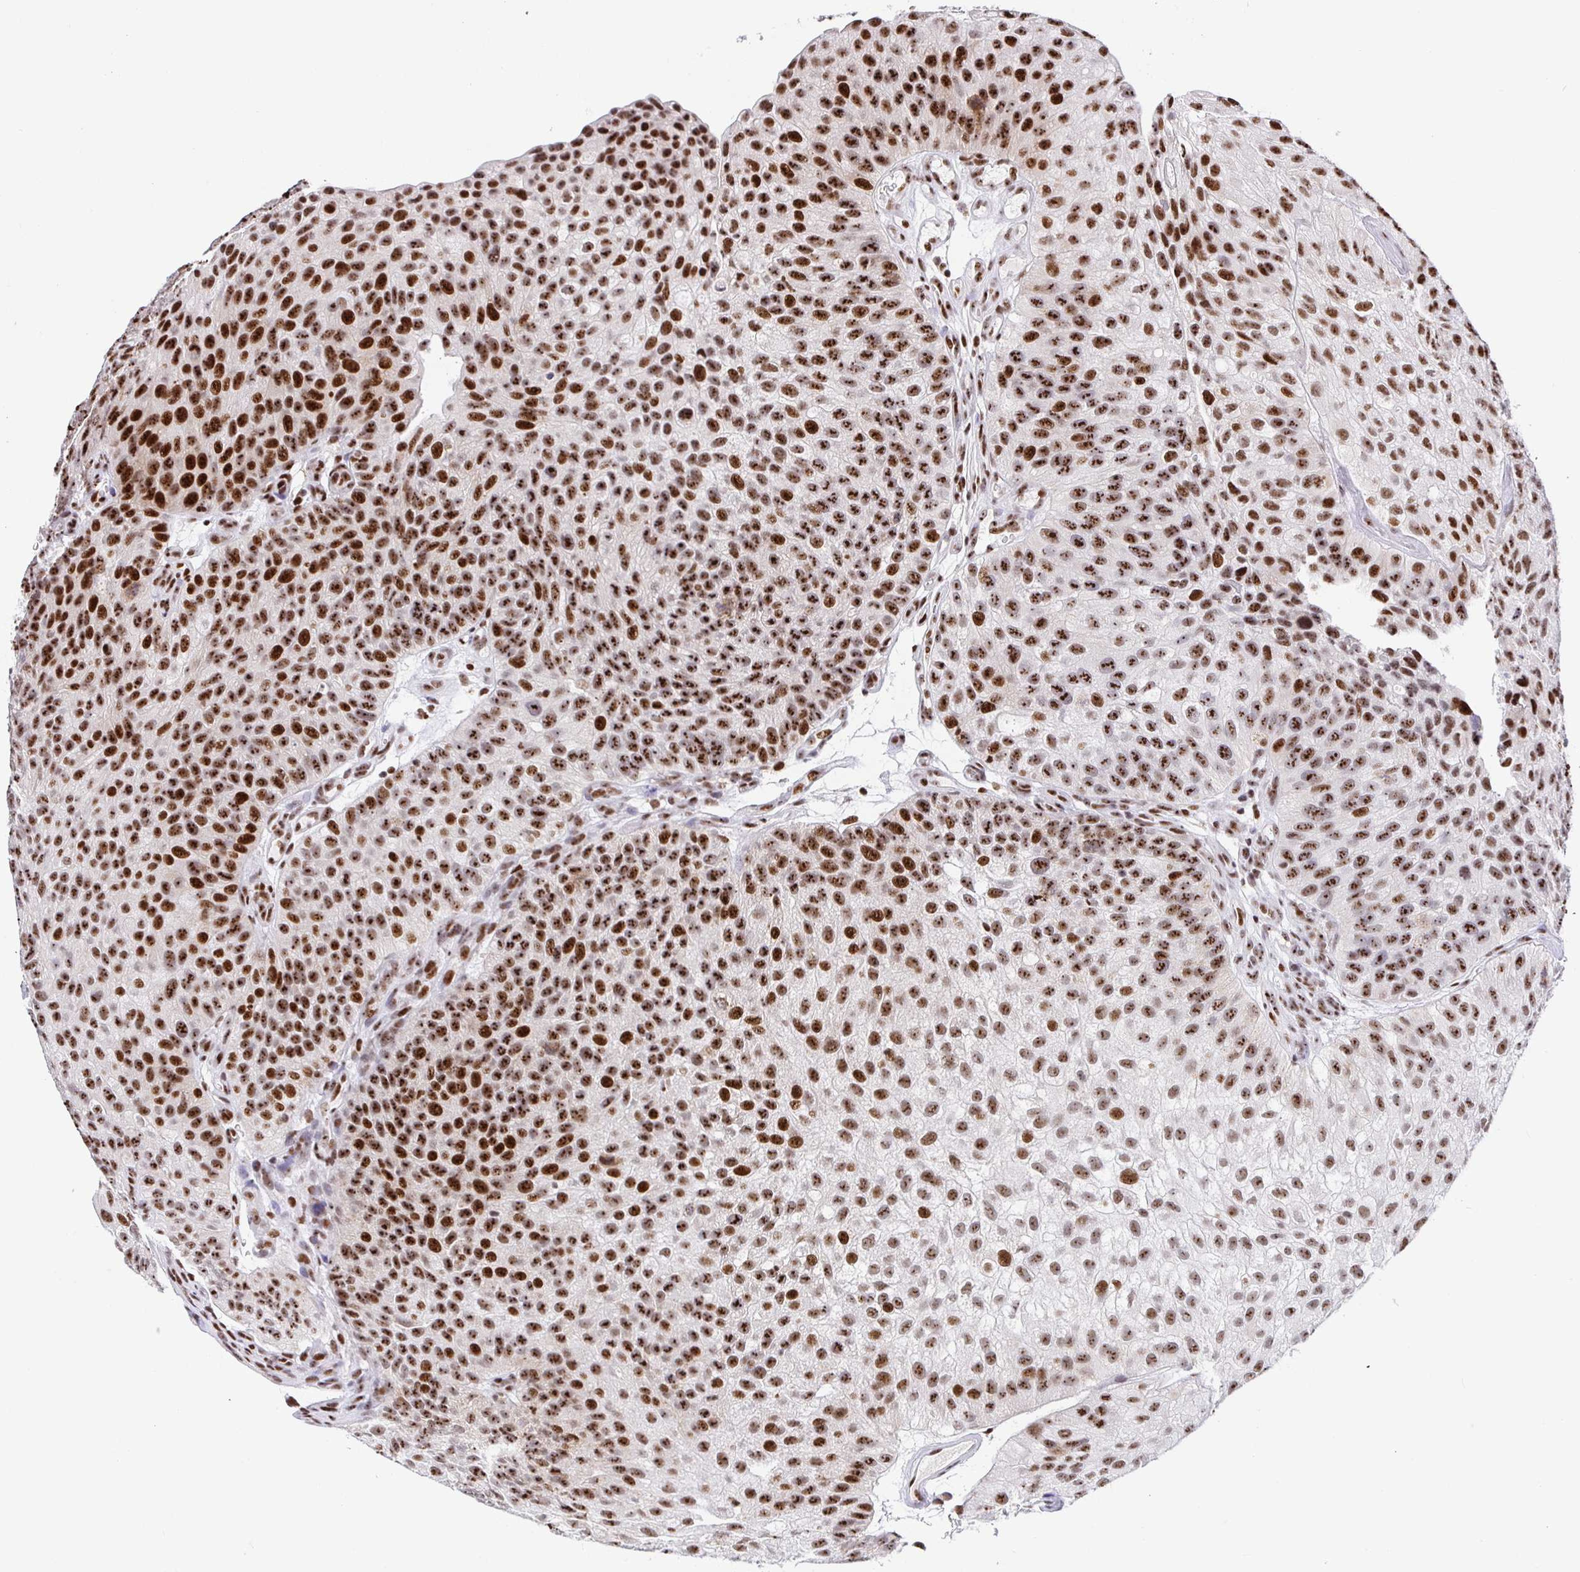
{"staining": {"intensity": "strong", "quantity": ">75%", "location": "nuclear"}, "tissue": "urothelial cancer", "cell_type": "Tumor cells", "image_type": "cancer", "snomed": [{"axis": "morphology", "description": "Urothelial carcinoma, NOS"}, {"axis": "topography", "description": "Urinary bladder"}], "caption": "Protein expression analysis of human transitional cell carcinoma reveals strong nuclear expression in about >75% of tumor cells. (brown staining indicates protein expression, while blue staining denotes nuclei).", "gene": "SETD5", "patient": {"sex": "male", "age": 87}}